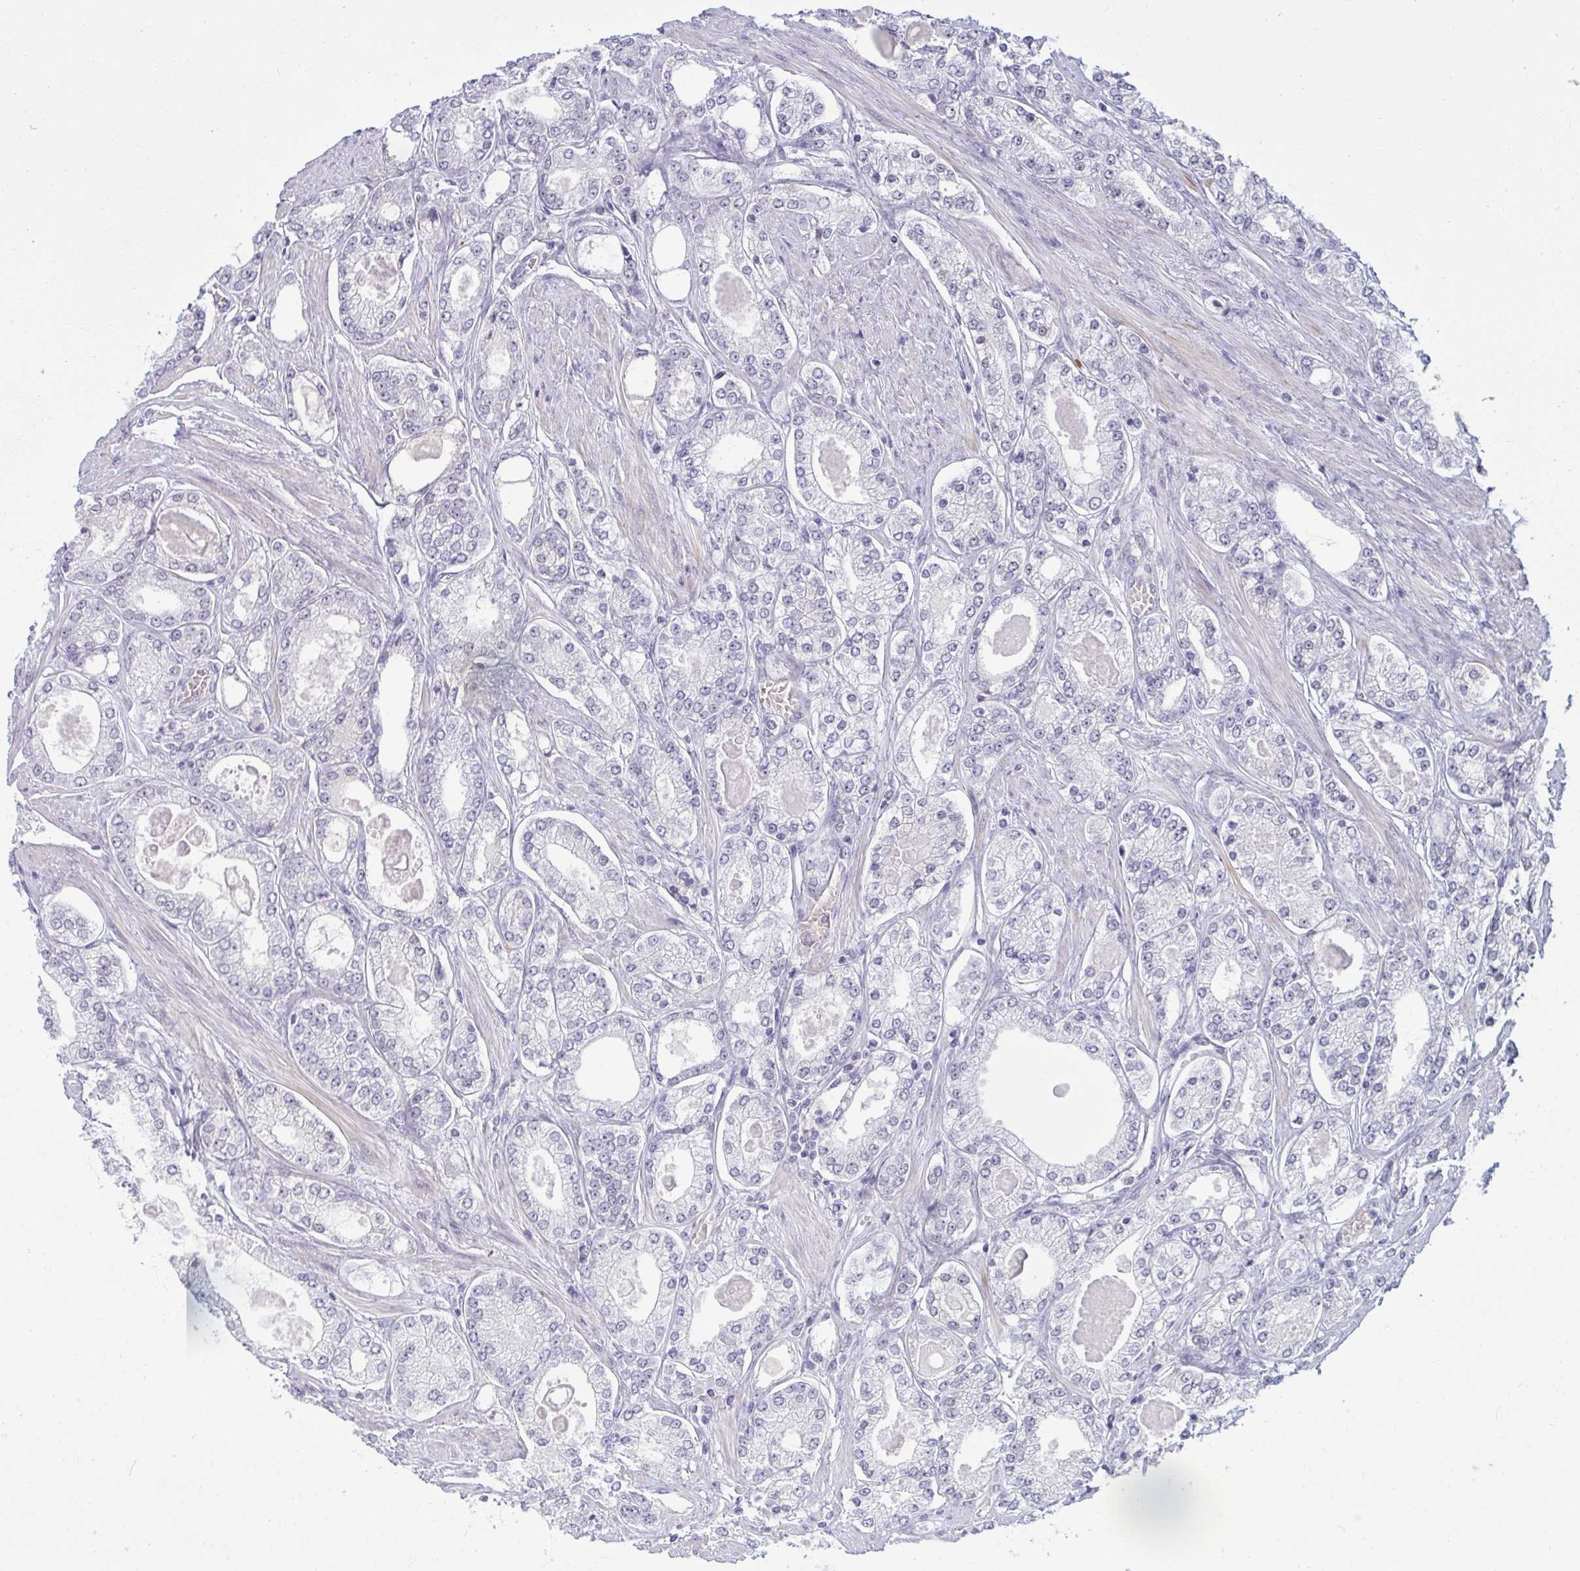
{"staining": {"intensity": "negative", "quantity": "none", "location": "none"}, "tissue": "prostate cancer", "cell_type": "Tumor cells", "image_type": "cancer", "snomed": [{"axis": "morphology", "description": "Adenocarcinoma, High grade"}, {"axis": "topography", "description": "Prostate"}], "caption": "Tumor cells are negative for protein expression in human prostate cancer.", "gene": "RNASEH1", "patient": {"sex": "male", "age": 68}}